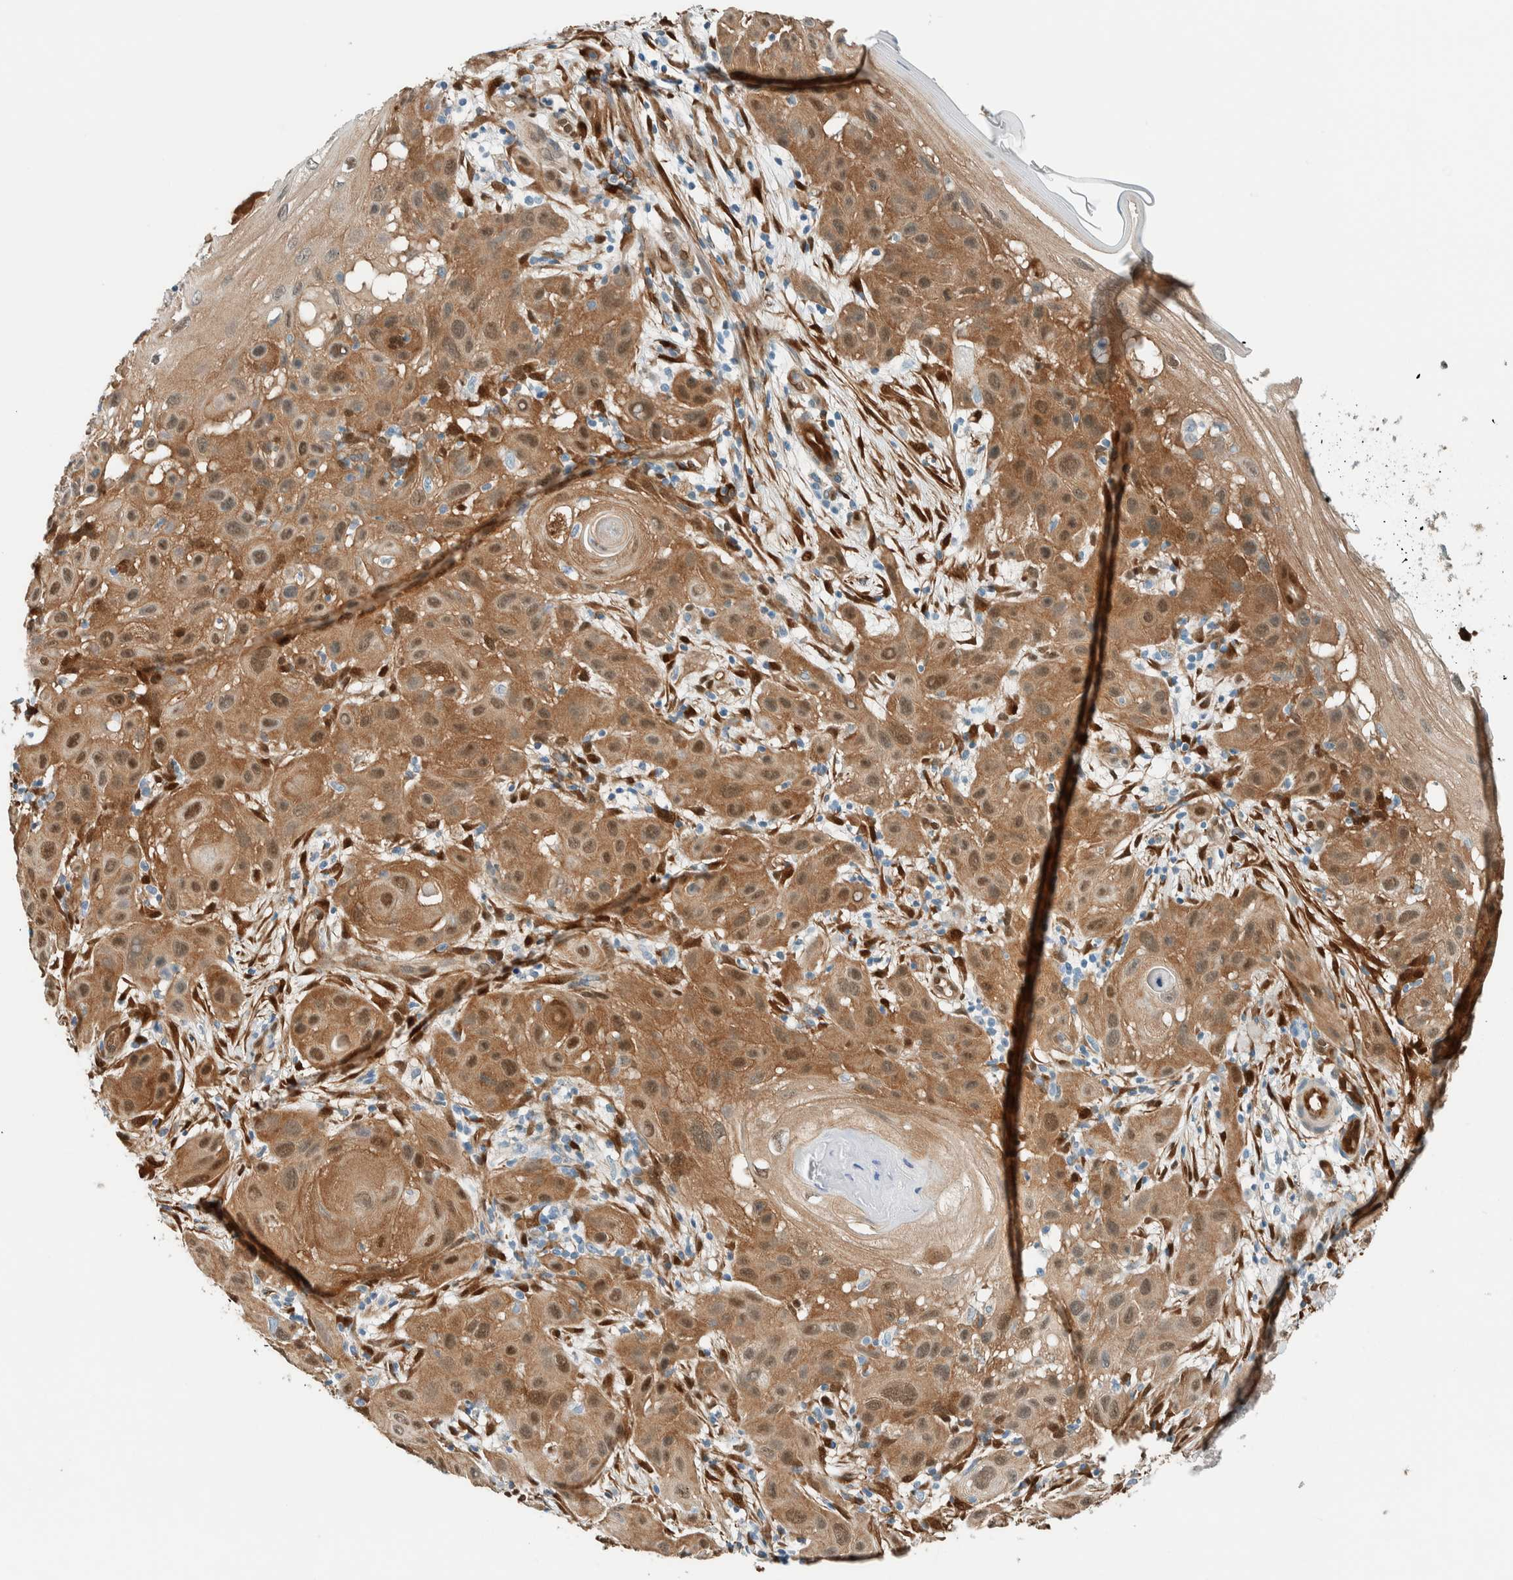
{"staining": {"intensity": "moderate", "quantity": ">75%", "location": "cytoplasmic/membranous,nuclear"}, "tissue": "skin cancer", "cell_type": "Tumor cells", "image_type": "cancer", "snomed": [{"axis": "morphology", "description": "Squamous cell carcinoma, NOS"}, {"axis": "topography", "description": "Skin"}], "caption": "Immunohistochemical staining of squamous cell carcinoma (skin) exhibits medium levels of moderate cytoplasmic/membranous and nuclear protein staining in approximately >75% of tumor cells.", "gene": "NXN", "patient": {"sex": "female", "age": 96}}